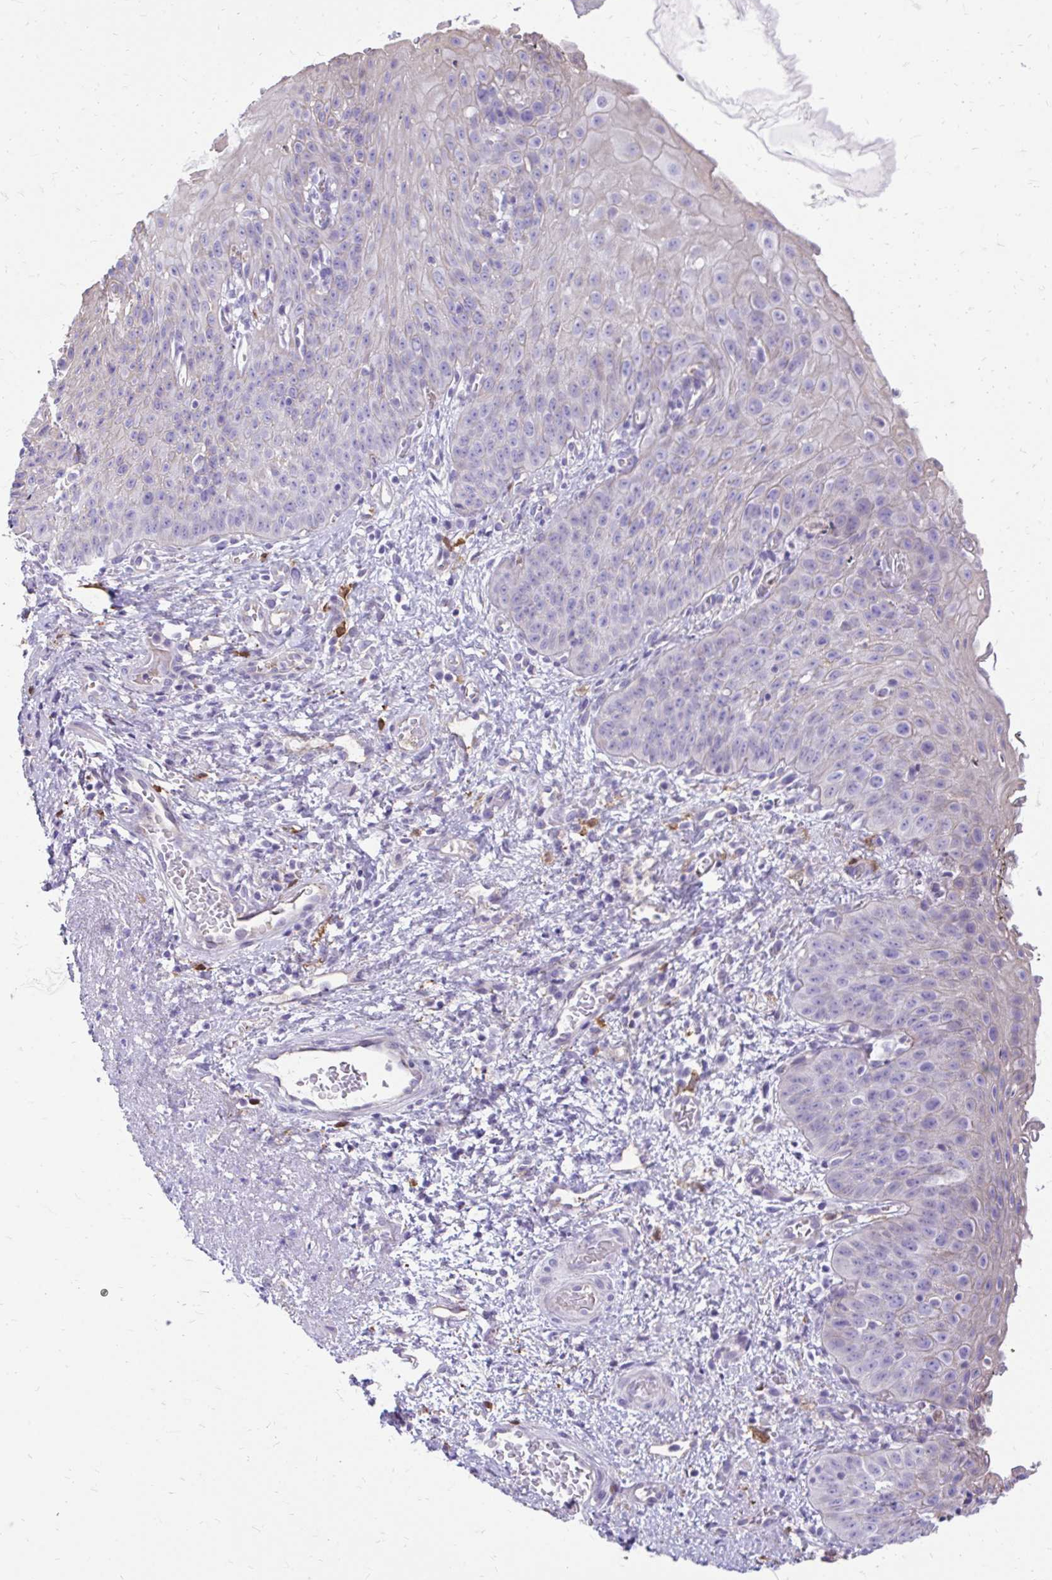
{"staining": {"intensity": "negative", "quantity": "none", "location": "none"}, "tissue": "esophagus", "cell_type": "Squamous epithelial cells", "image_type": "normal", "snomed": [{"axis": "morphology", "description": "Normal tissue, NOS"}, {"axis": "topography", "description": "Esophagus"}], "caption": "Esophagus was stained to show a protein in brown. There is no significant expression in squamous epithelial cells. (Brightfield microscopy of DAB (3,3'-diaminobenzidine) immunohistochemistry (IHC) at high magnification).", "gene": "SIGLEC11", "patient": {"sex": "male", "age": 71}}